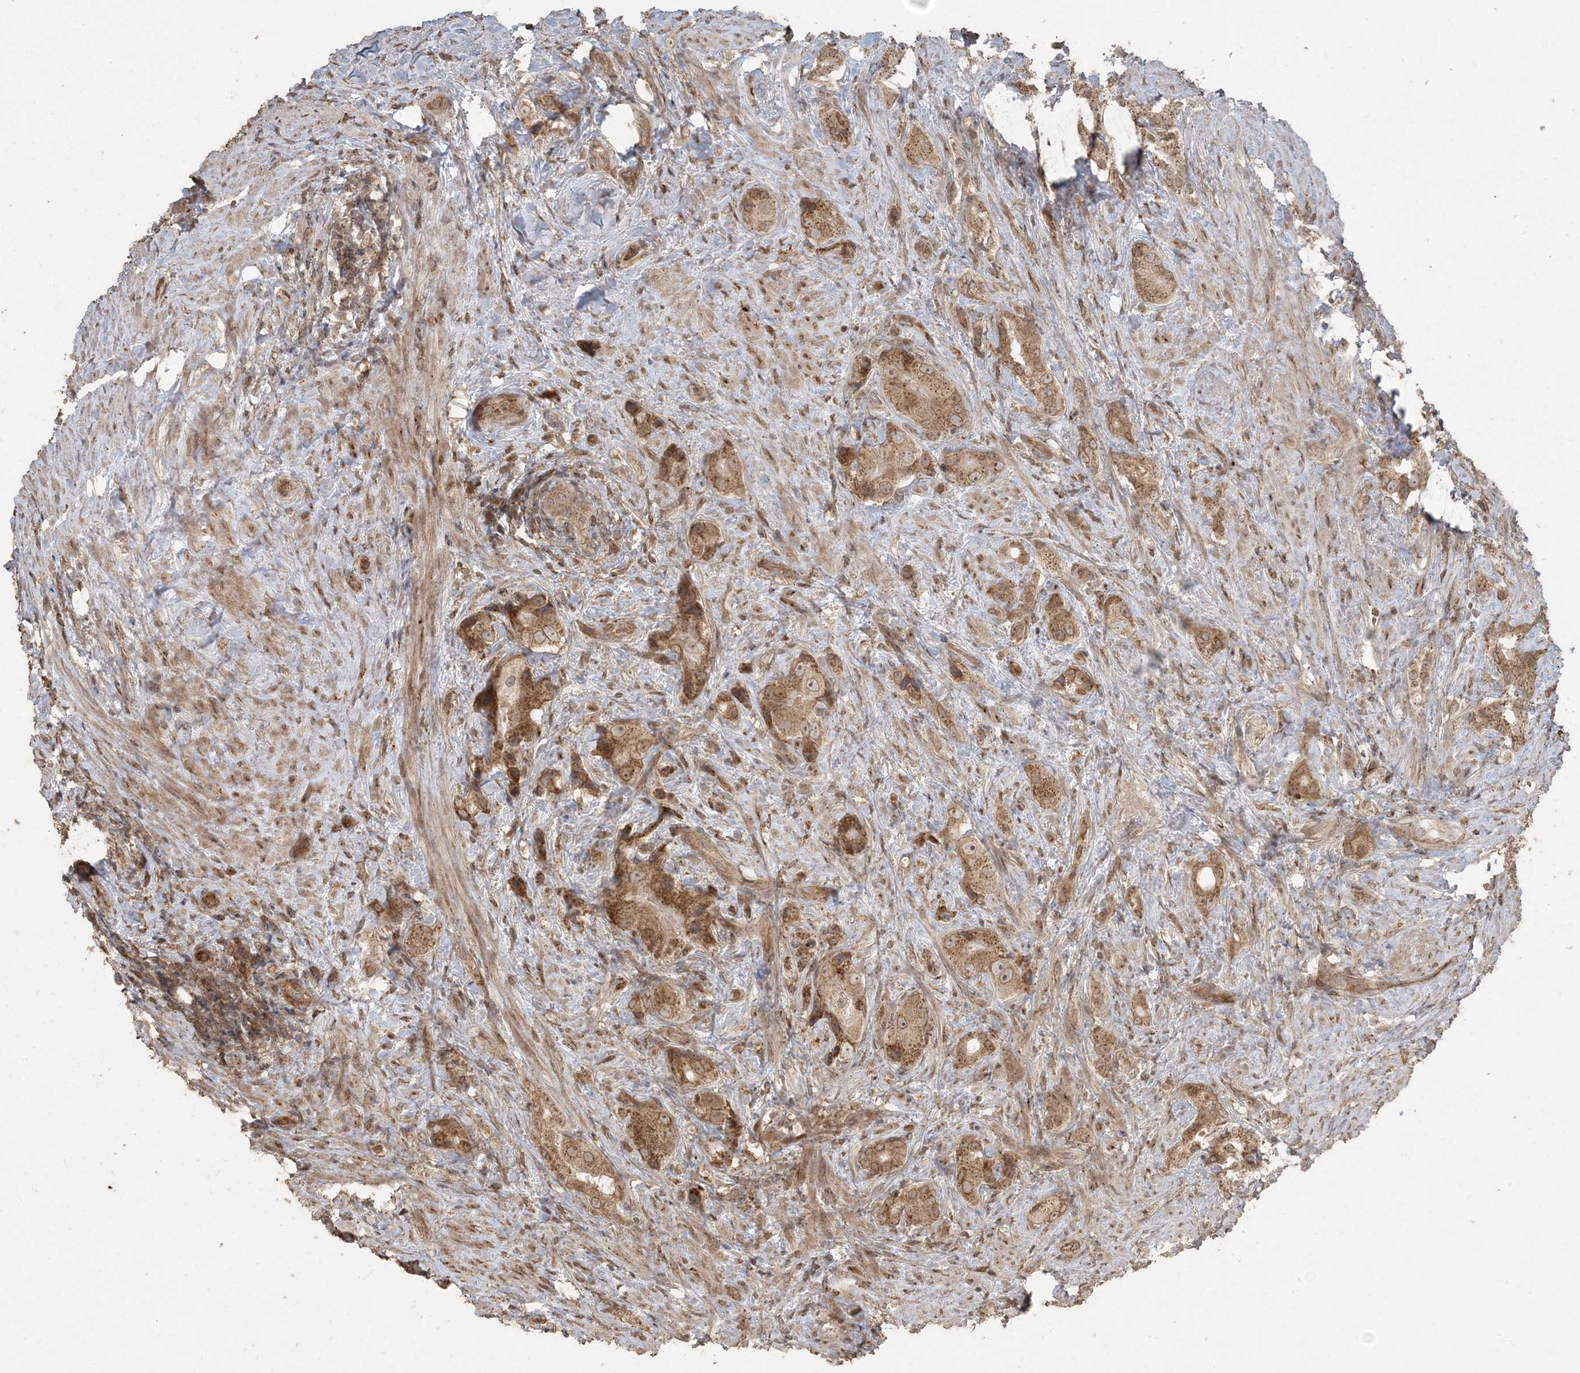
{"staining": {"intensity": "moderate", "quantity": ">75%", "location": "cytoplasmic/membranous,nuclear"}, "tissue": "prostate cancer", "cell_type": "Tumor cells", "image_type": "cancer", "snomed": [{"axis": "morphology", "description": "Adenocarcinoma, Low grade"}, {"axis": "topography", "description": "Prostate"}], "caption": "Immunohistochemistry micrograph of neoplastic tissue: human low-grade adenocarcinoma (prostate) stained using immunohistochemistry displays medium levels of moderate protein expression localized specifically in the cytoplasmic/membranous and nuclear of tumor cells, appearing as a cytoplasmic/membranous and nuclear brown color.", "gene": "DDX19B", "patient": {"sex": "male", "age": 71}}